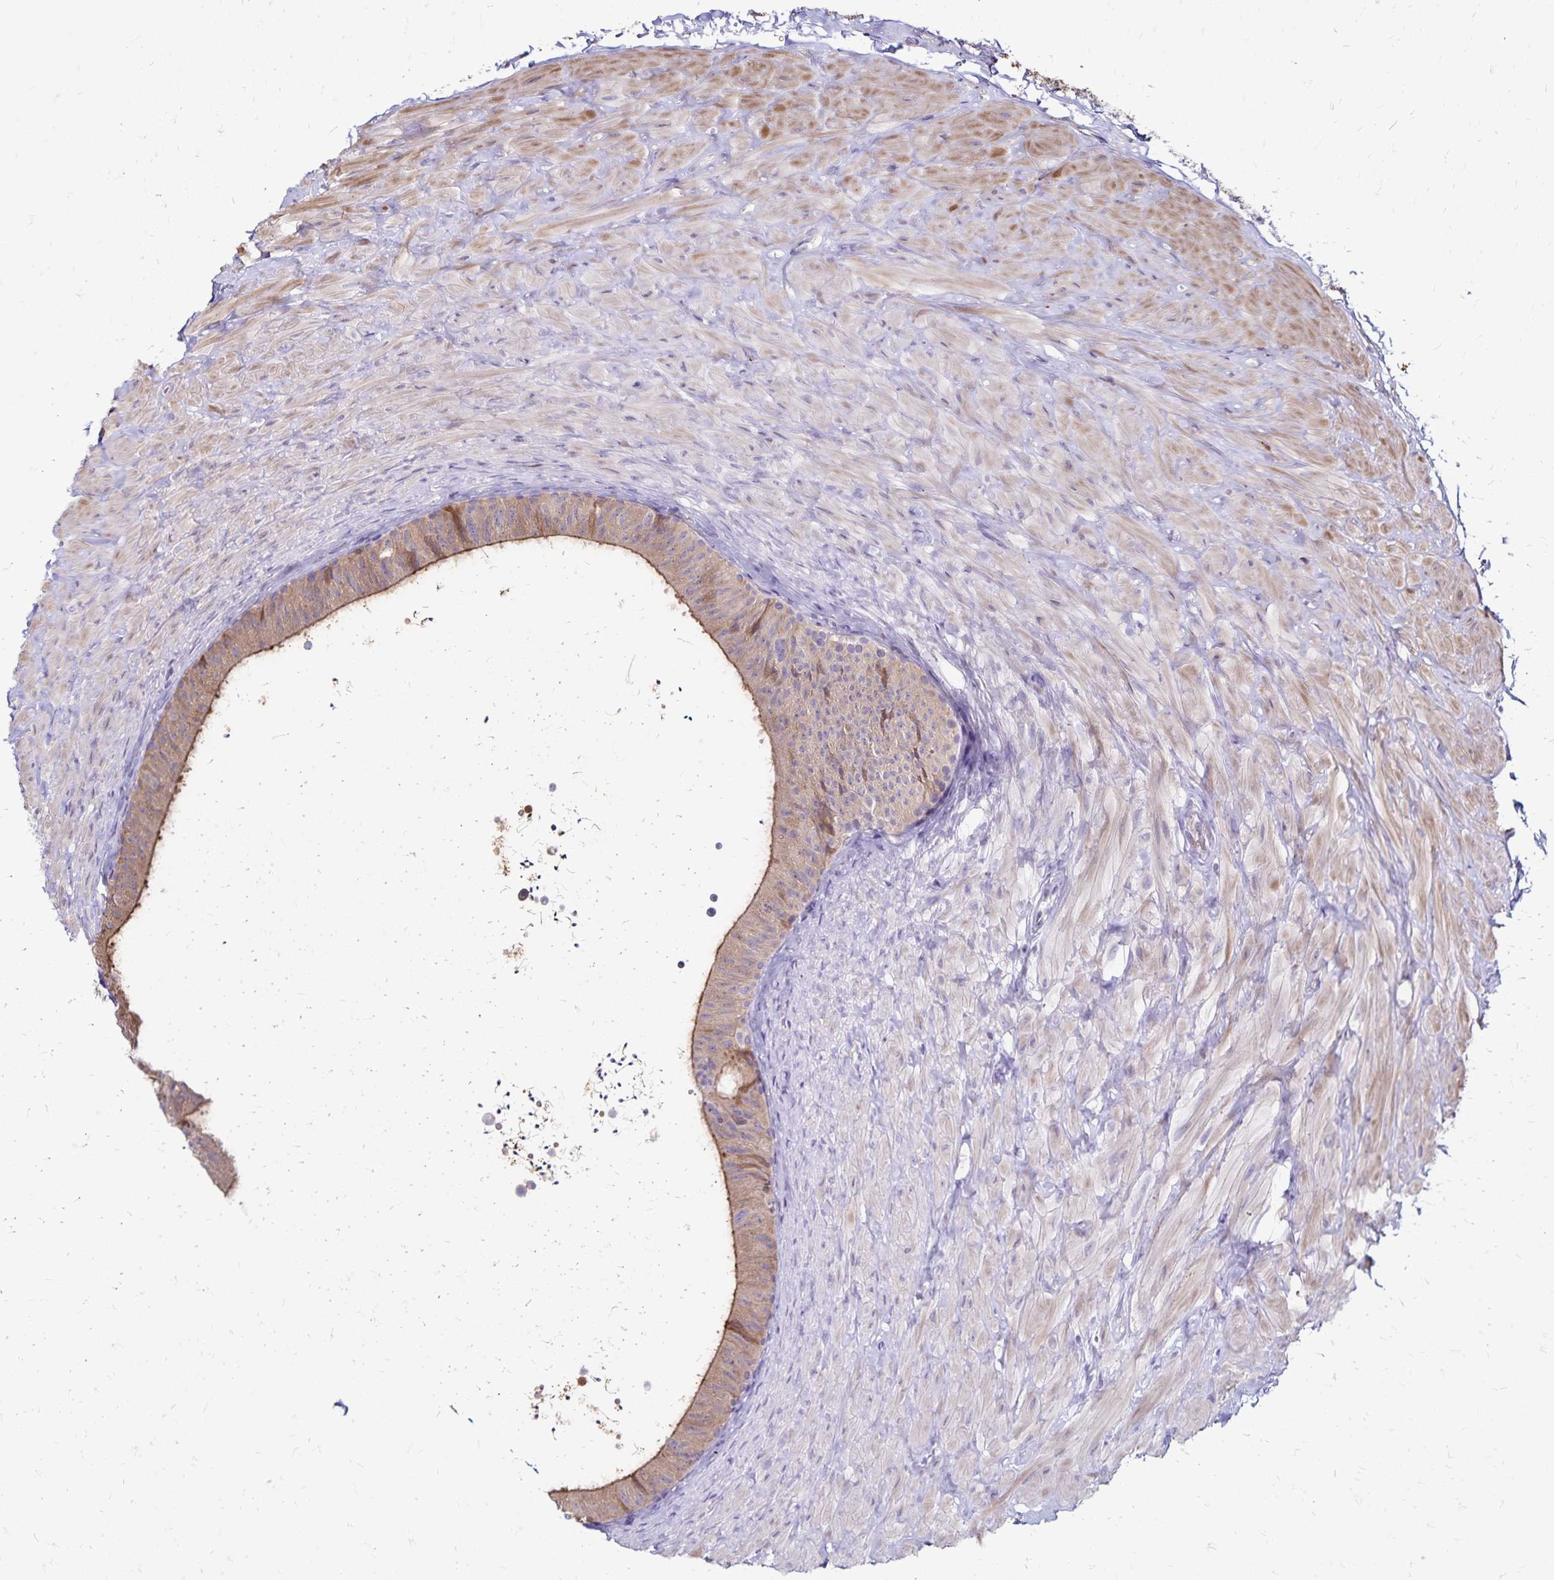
{"staining": {"intensity": "moderate", "quantity": ">75%", "location": "cytoplasmic/membranous"}, "tissue": "epididymis", "cell_type": "Glandular cells", "image_type": "normal", "snomed": [{"axis": "morphology", "description": "Normal tissue, NOS"}, {"axis": "topography", "description": "Epididymis, spermatic cord, NOS"}, {"axis": "topography", "description": "Epididymis"}], "caption": "A micrograph showing moderate cytoplasmic/membranous positivity in approximately >75% of glandular cells in normal epididymis, as visualized by brown immunohistochemical staining.", "gene": "NAGPA", "patient": {"sex": "male", "age": 31}}